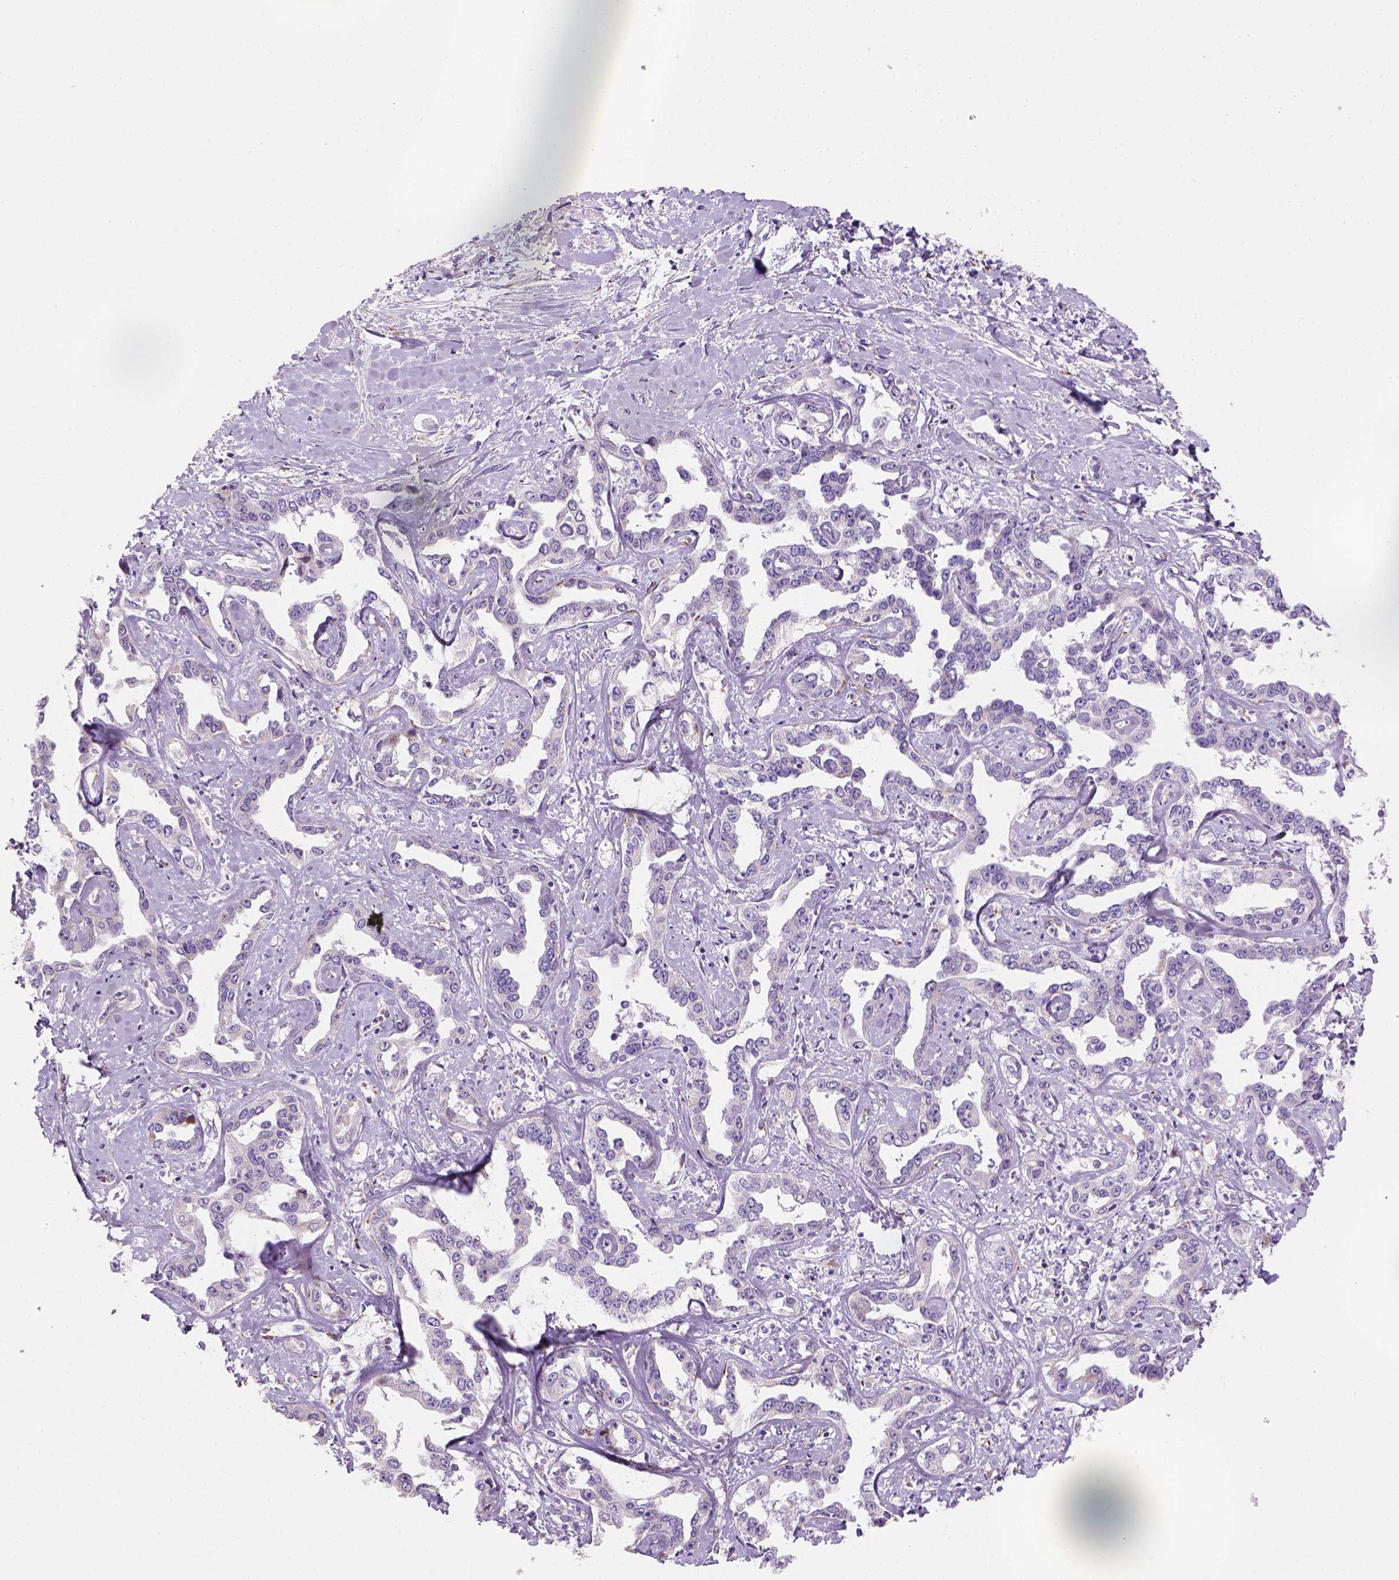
{"staining": {"intensity": "negative", "quantity": "none", "location": "none"}, "tissue": "liver cancer", "cell_type": "Tumor cells", "image_type": "cancer", "snomed": [{"axis": "morphology", "description": "Cholangiocarcinoma"}, {"axis": "topography", "description": "Liver"}], "caption": "Immunohistochemistry (IHC) of human liver cholangiocarcinoma shows no expression in tumor cells.", "gene": "CES2", "patient": {"sex": "male", "age": 59}}